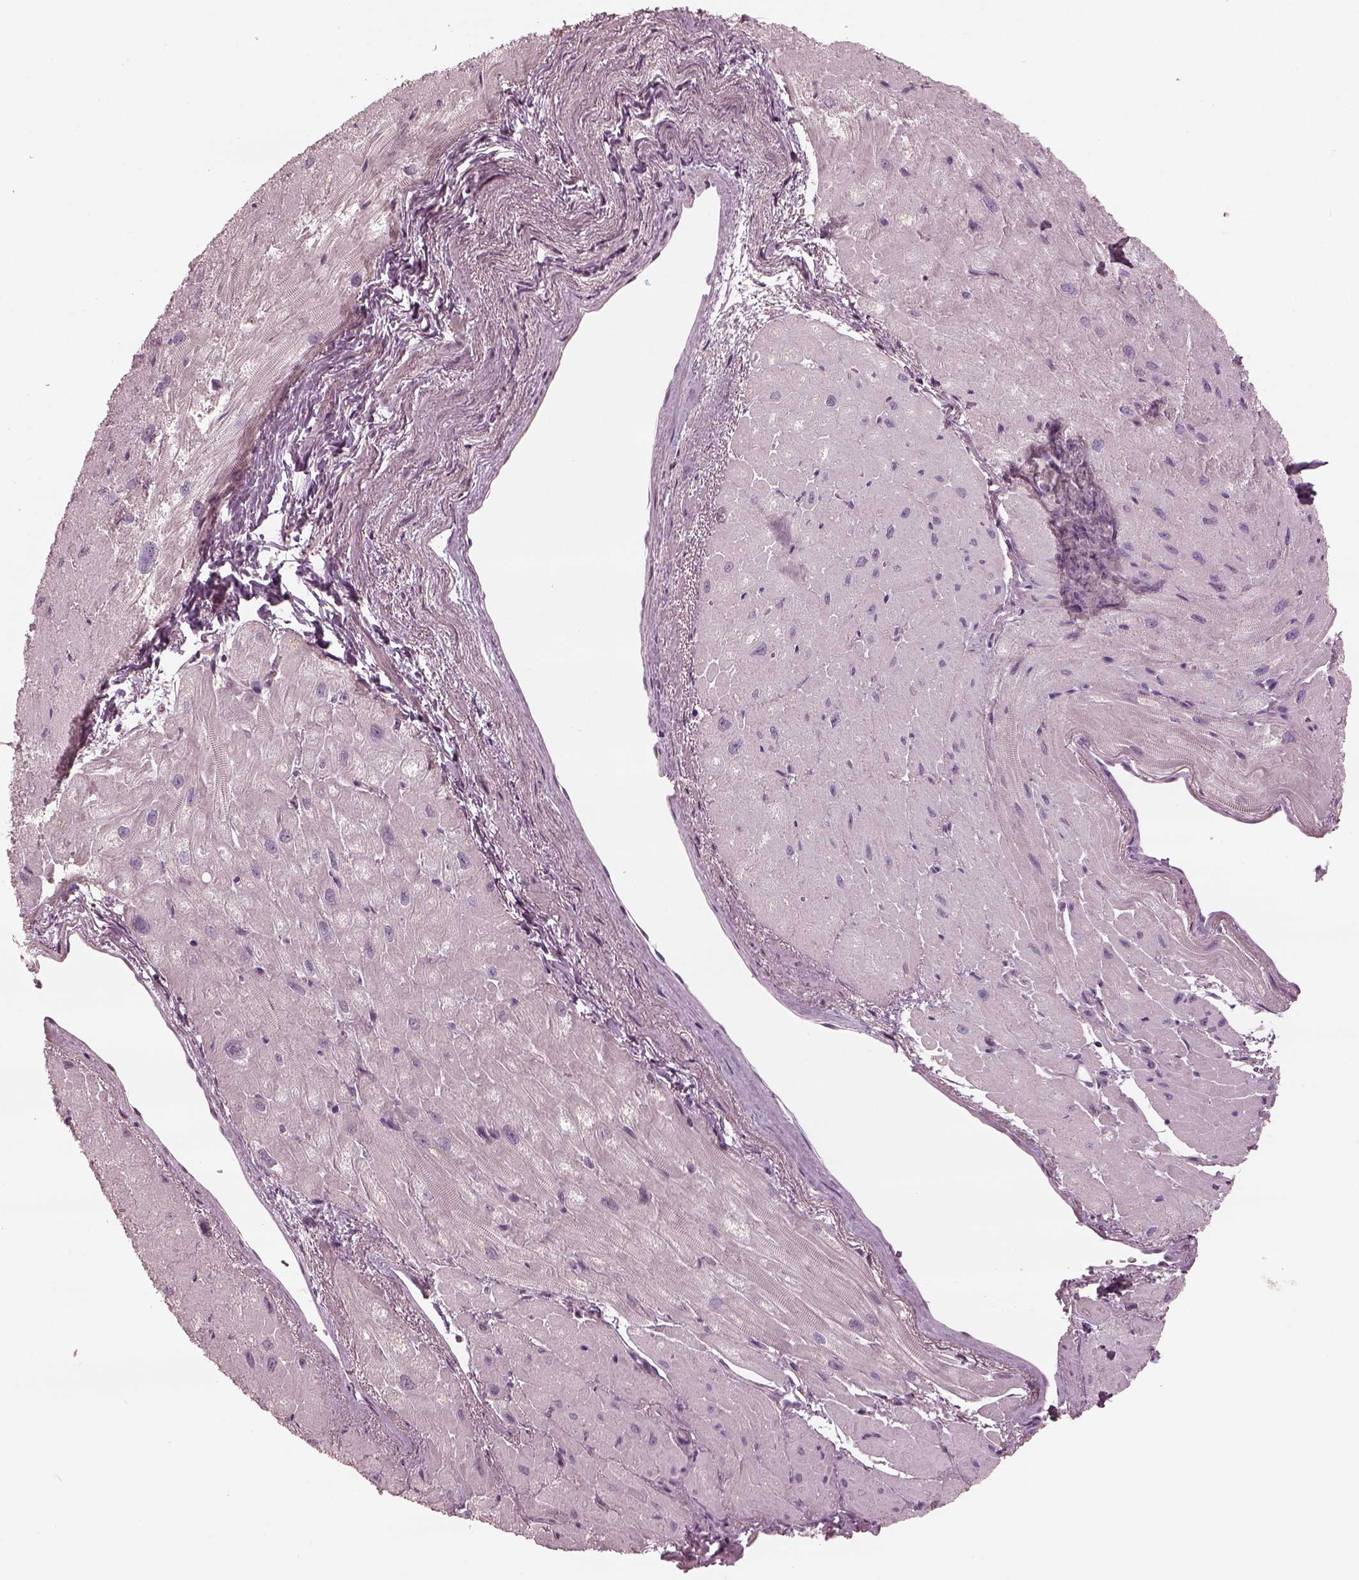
{"staining": {"intensity": "negative", "quantity": "none", "location": "none"}, "tissue": "heart muscle", "cell_type": "Cardiomyocytes", "image_type": "normal", "snomed": [{"axis": "morphology", "description": "Normal tissue, NOS"}, {"axis": "topography", "description": "Heart"}], "caption": "A micrograph of human heart muscle is negative for staining in cardiomyocytes. (DAB (3,3'-diaminobenzidine) immunohistochemistry, high magnification).", "gene": "MIA", "patient": {"sex": "male", "age": 62}}